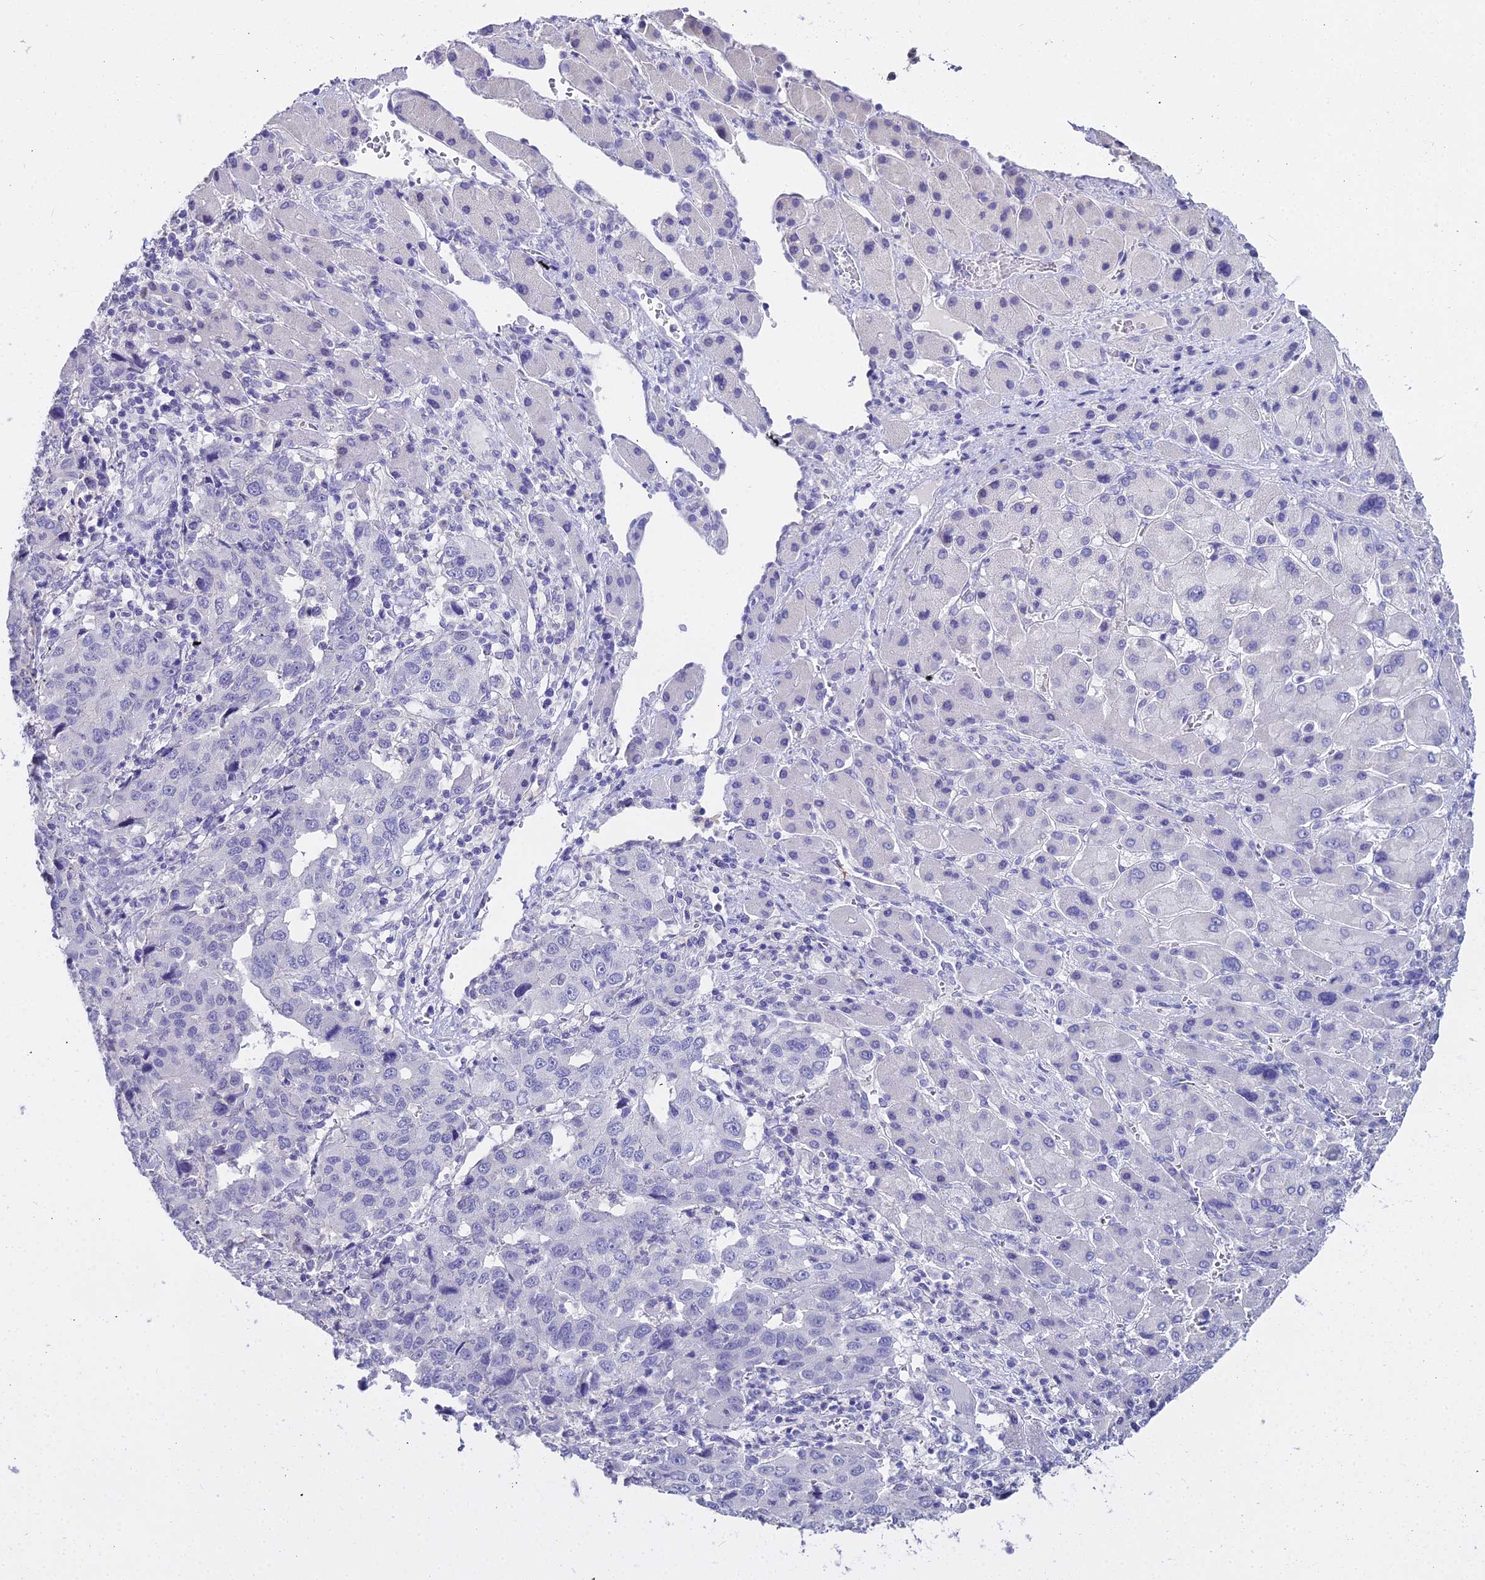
{"staining": {"intensity": "negative", "quantity": "none", "location": "none"}, "tissue": "liver cancer", "cell_type": "Tumor cells", "image_type": "cancer", "snomed": [{"axis": "morphology", "description": "Carcinoma, Hepatocellular, NOS"}, {"axis": "topography", "description": "Liver"}], "caption": "This is an IHC micrograph of human liver hepatocellular carcinoma. There is no expression in tumor cells.", "gene": "S100A7", "patient": {"sex": "male", "age": 63}}